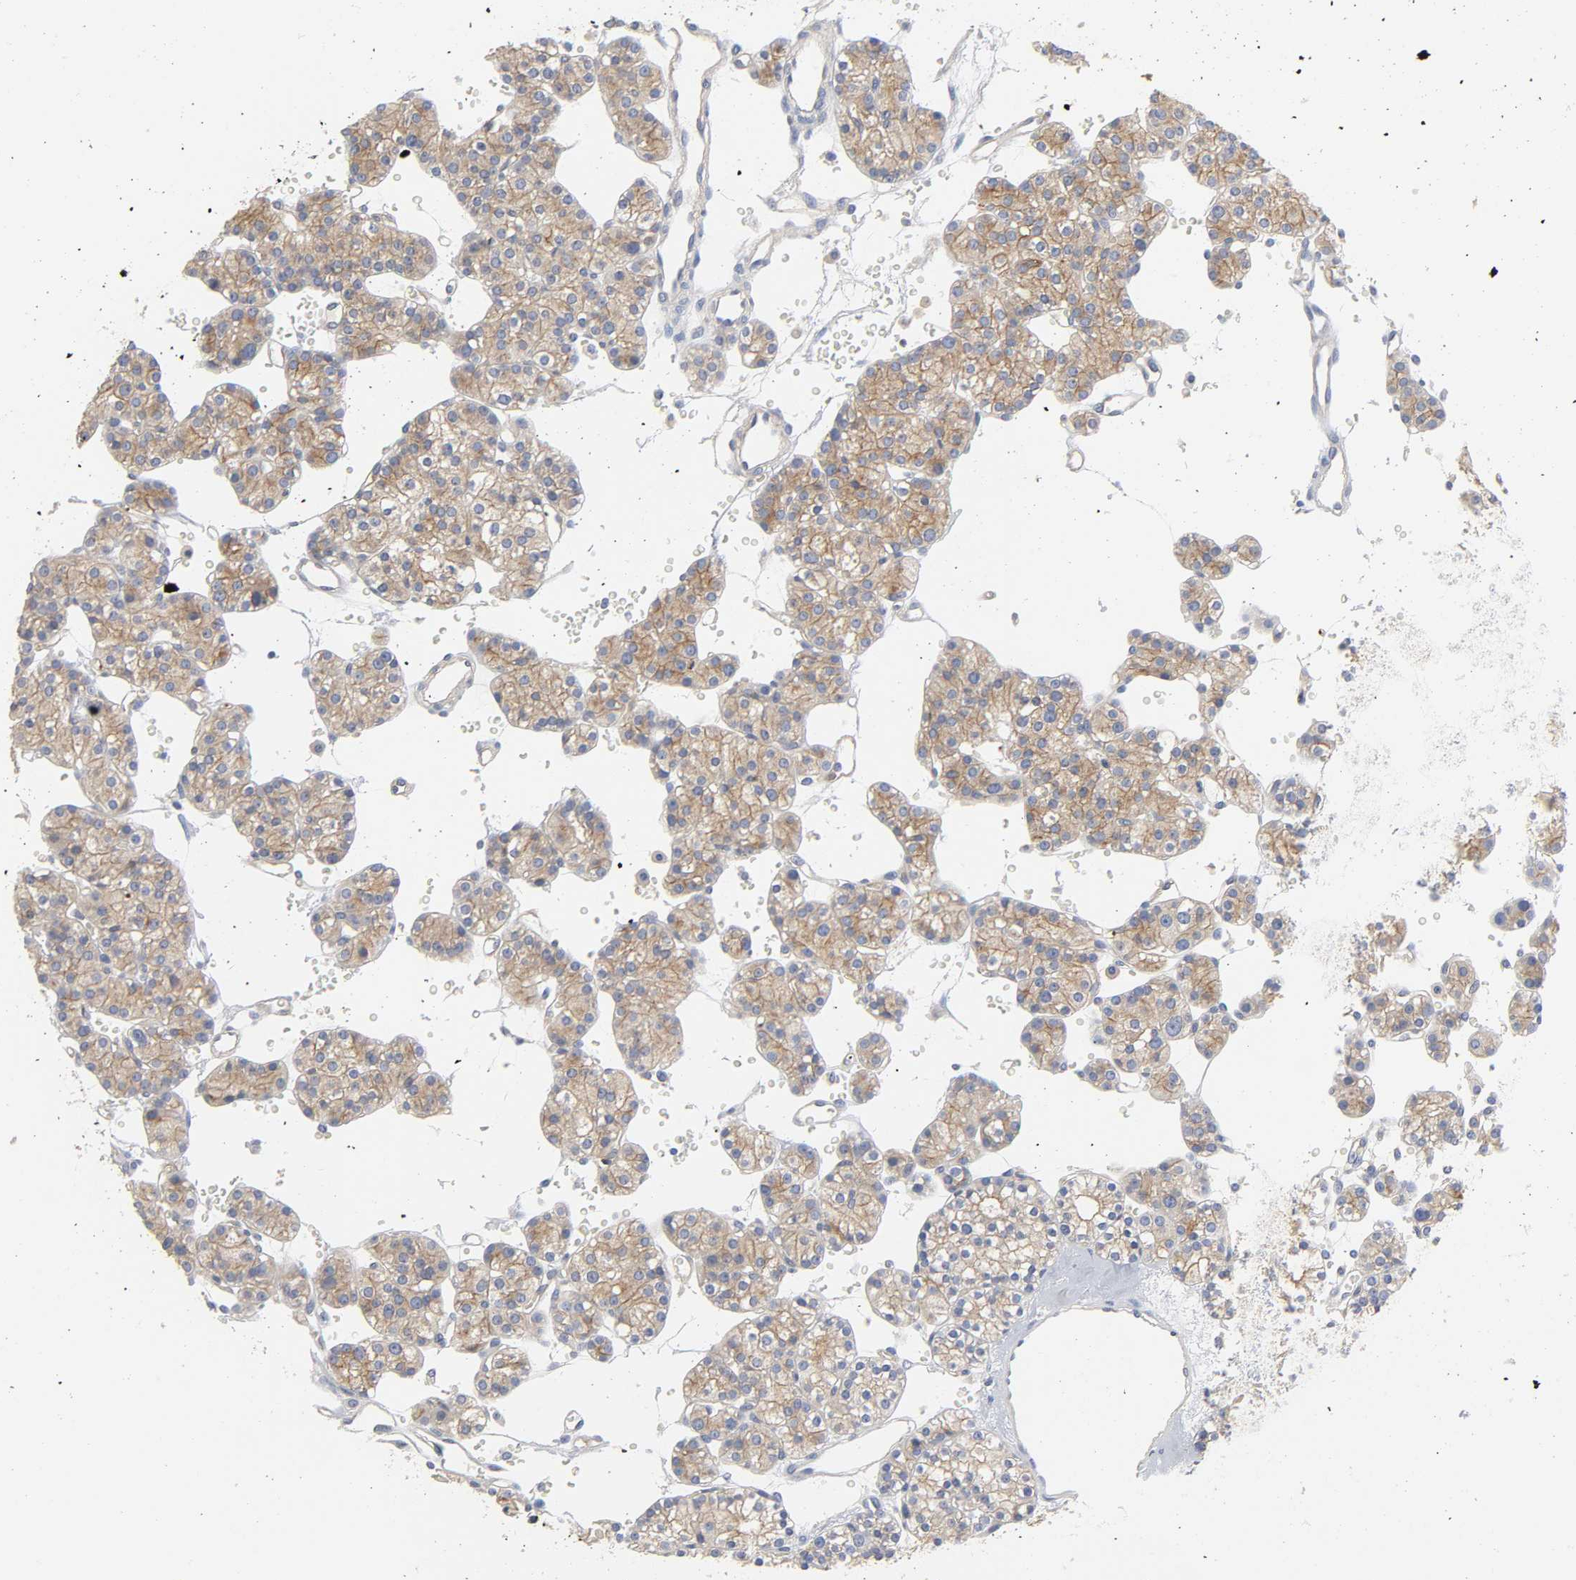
{"staining": {"intensity": "moderate", "quantity": ">75%", "location": "cytoplasmic/membranous"}, "tissue": "parathyroid gland", "cell_type": "Glandular cells", "image_type": "normal", "snomed": [{"axis": "morphology", "description": "Normal tissue, NOS"}, {"axis": "topography", "description": "Parathyroid gland"}], "caption": "High-power microscopy captured an immunohistochemistry histopathology image of unremarkable parathyroid gland, revealing moderate cytoplasmic/membranous expression in approximately >75% of glandular cells.", "gene": "SRC", "patient": {"sex": "female", "age": 64}}